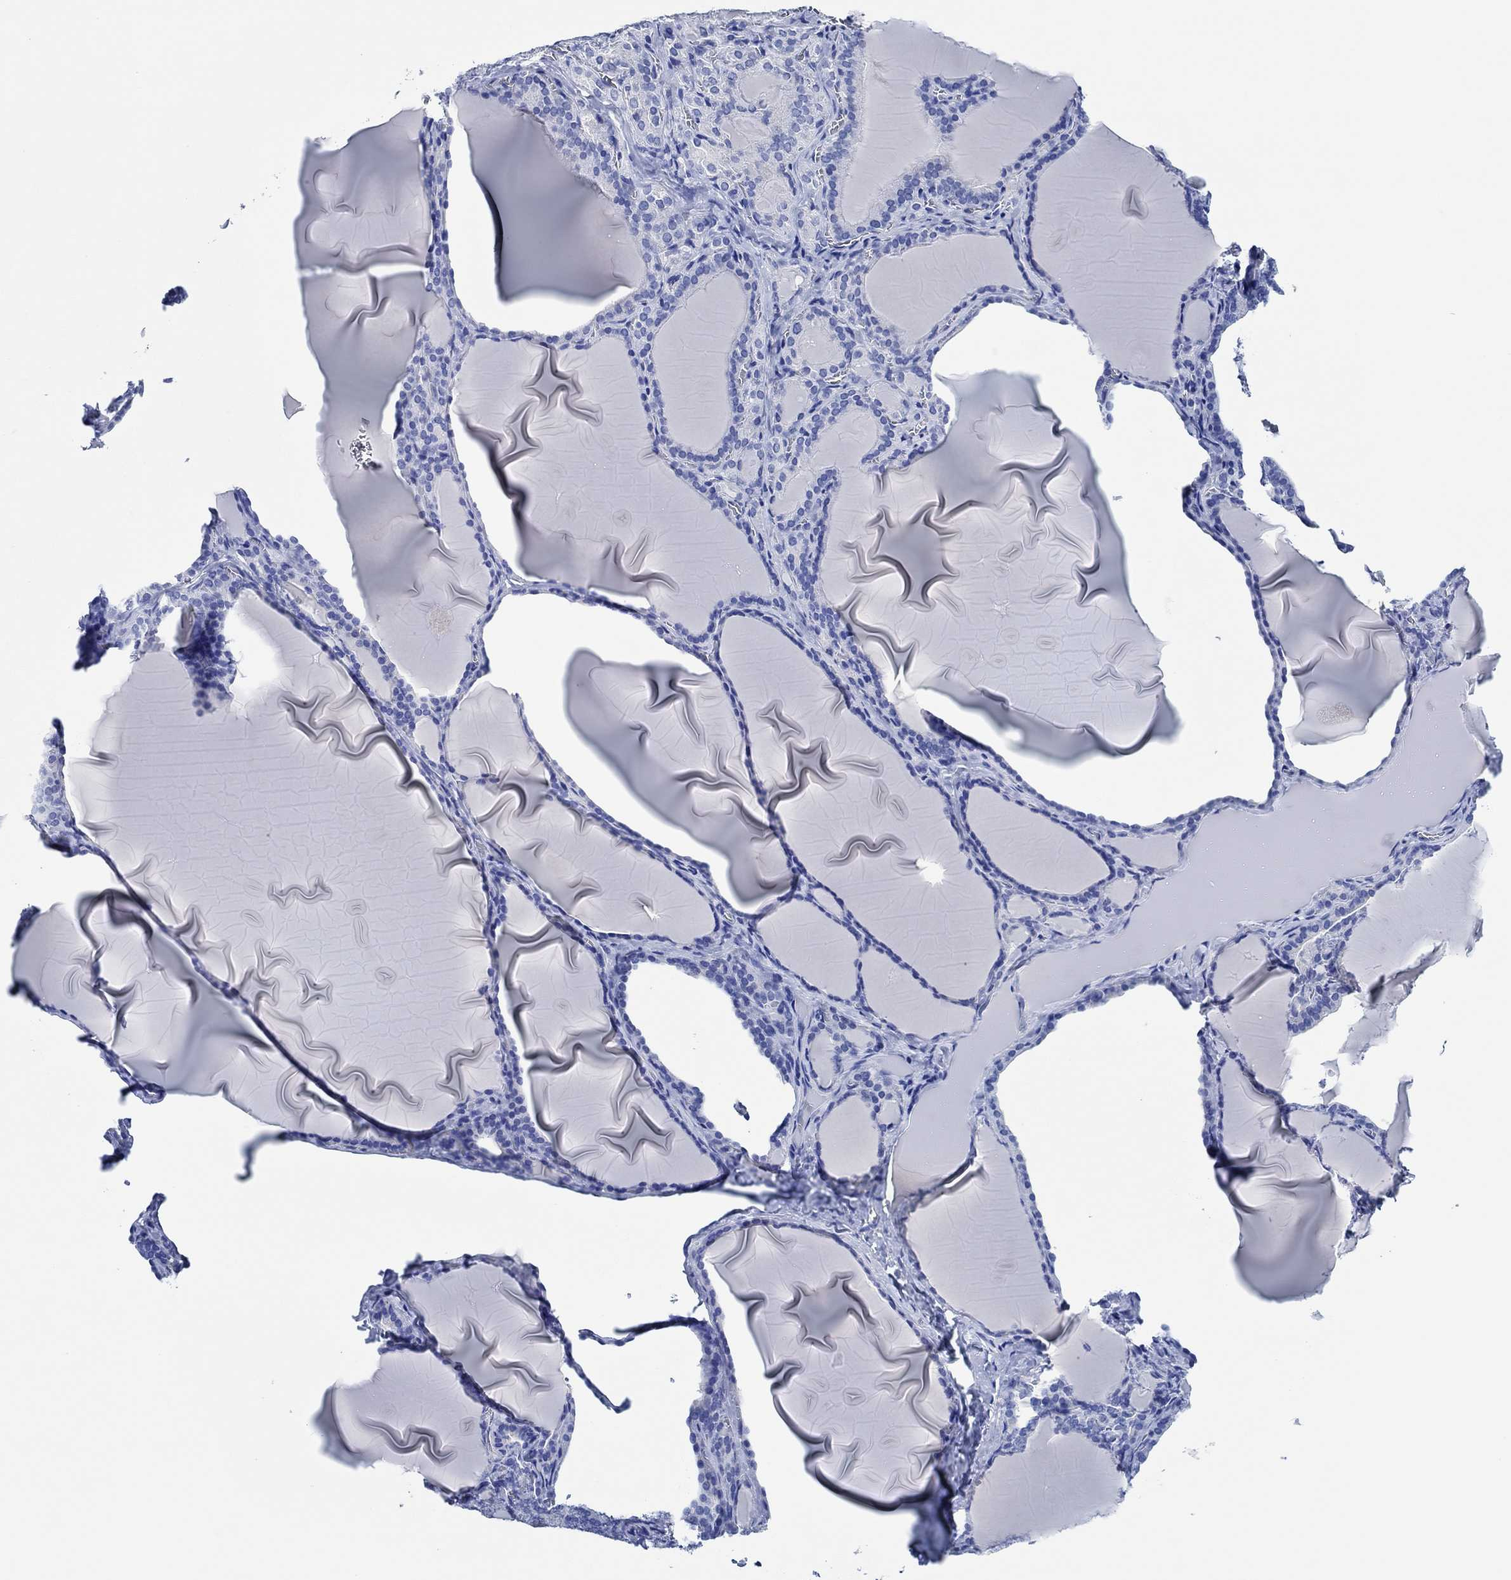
{"staining": {"intensity": "negative", "quantity": "none", "location": "none"}, "tissue": "thyroid gland", "cell_type": "Glandular cells", "image_type": "normal", "snomed": [{"axis": "morphology", "description": "Normal tissue, NOS"}, {"axis": "morphology", "description": "Hyperplasia, NOS"}, {"axis": "topography", "description": "Thyroid gland"}], "caption": "Histopathology image shows no significant protein positivity in glandular cells of benign thyroid gland.", "gene": "CPNE6", "patient": {"sex": "female", "age": 27}}